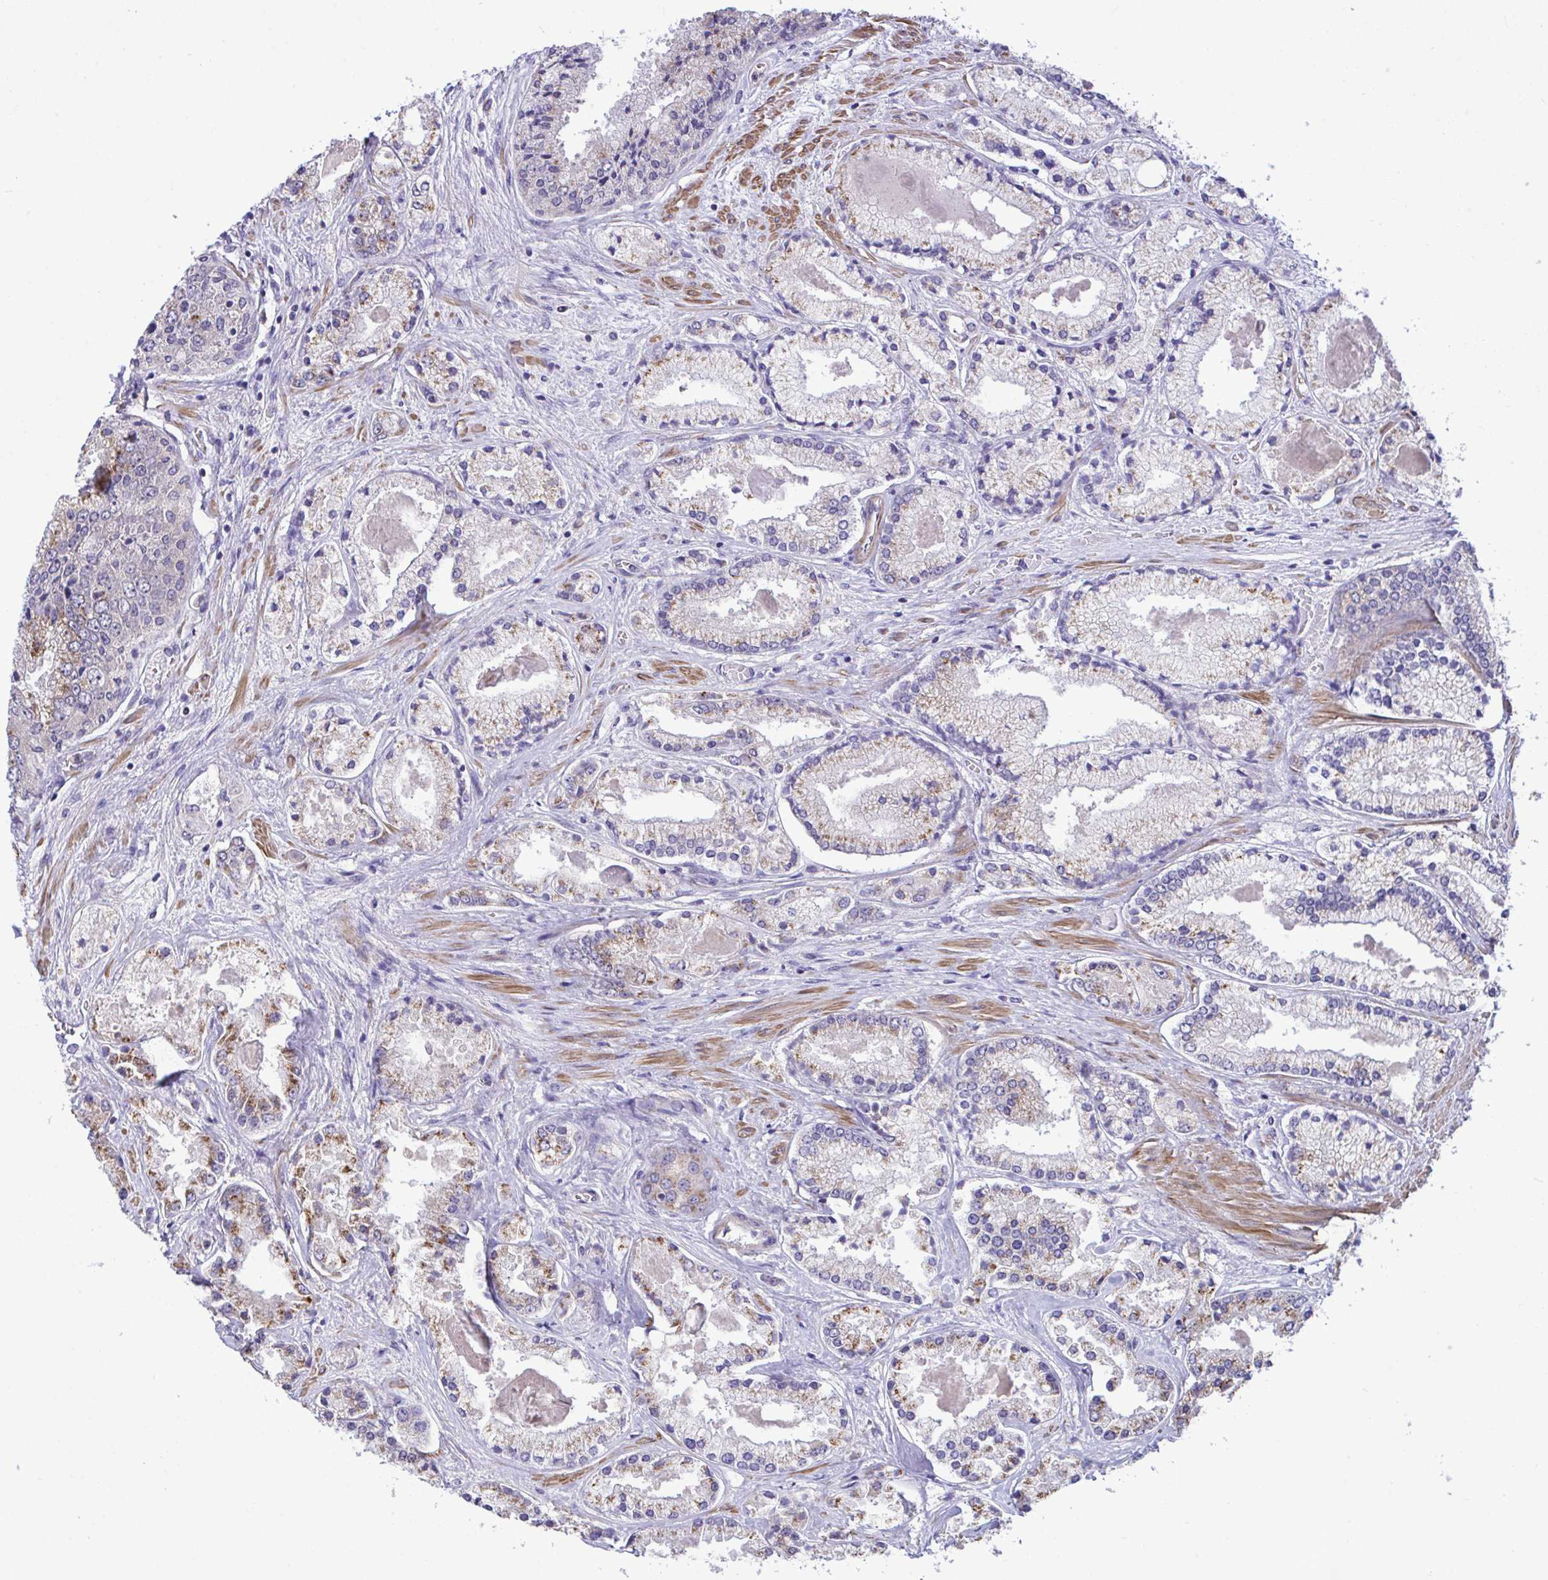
{"staining": {"intensity": "moderate", "quantity": "<25%", "location": "cytoplasmic/membranous"}, "tissue": "prostate cancer", "cell_type": "Tumor cells", "image_type": "cancer", "snomed": [{"axis": "morphology", "description": "Adenocarcinoma, High grade"}, {"axis": "topography", "description": "Prostate"}], "caption": "Immunohistochemical staining of human prostate adenocarcinoma (high-grade) shows low levels of moderate cytoplasmic/membranous protein staining in approximately <25% of tumor cells.", "gene": "SARS2", "patient": {"sex": "male", "age": 67}}